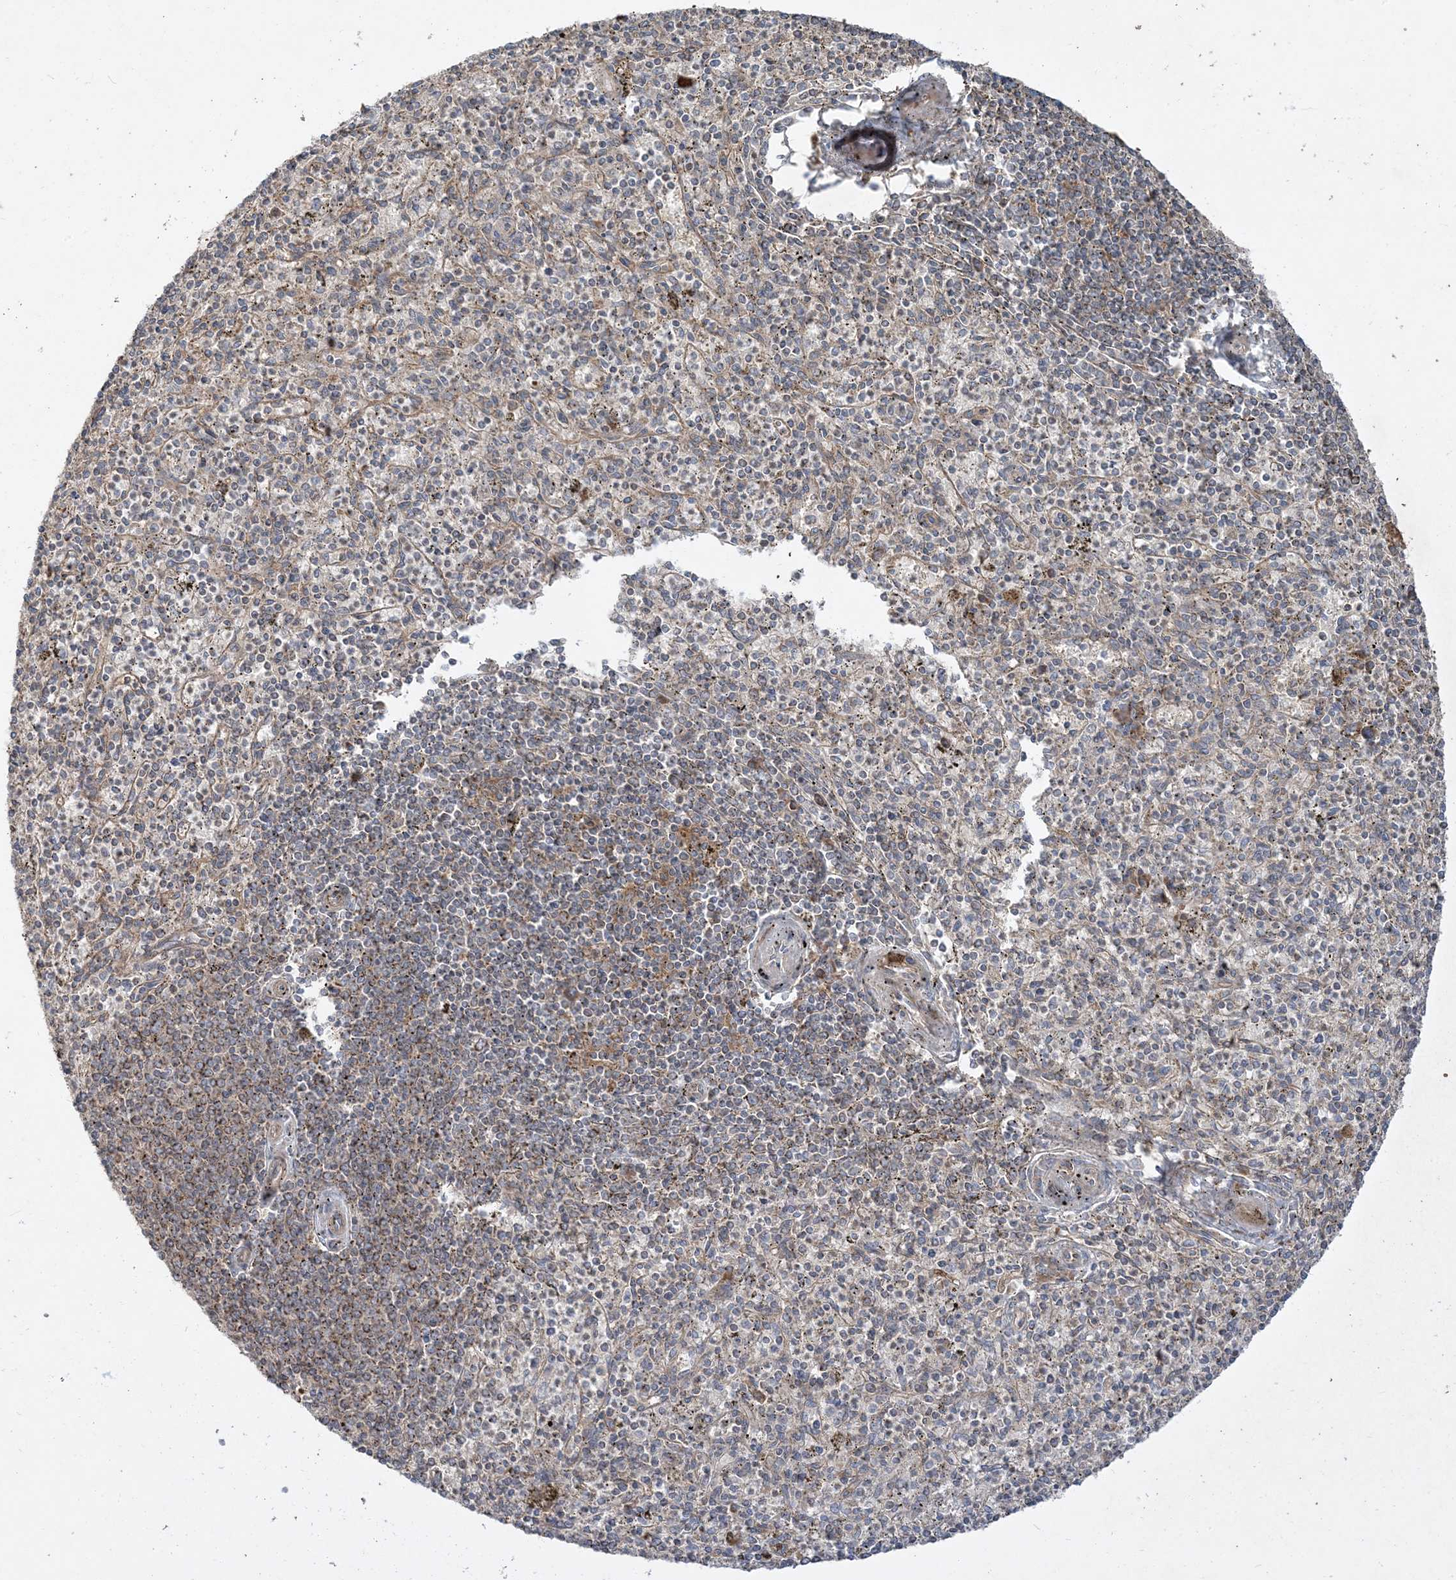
{"staining": {"intensity": "weak", "quantity": "<25%", "location": "cytoplasmic/membranous"}, "tissue": "spleen", "cell_type": "Cells in red pulp", "image_type": "normal", "snomed": [{"axis": "morphology", "description": "Normal tissue, NOS"}, {"axis": "topography", "description": "Spleen"}], "caption": "A high-resolution photomicrograph shows immunohistochemistry (IHC) staining of benign spleen, which demonstrates no significant positivity in cells in red pulp.", "gene": "AARS2", "patient": {"sex": "male", "age": 72}}